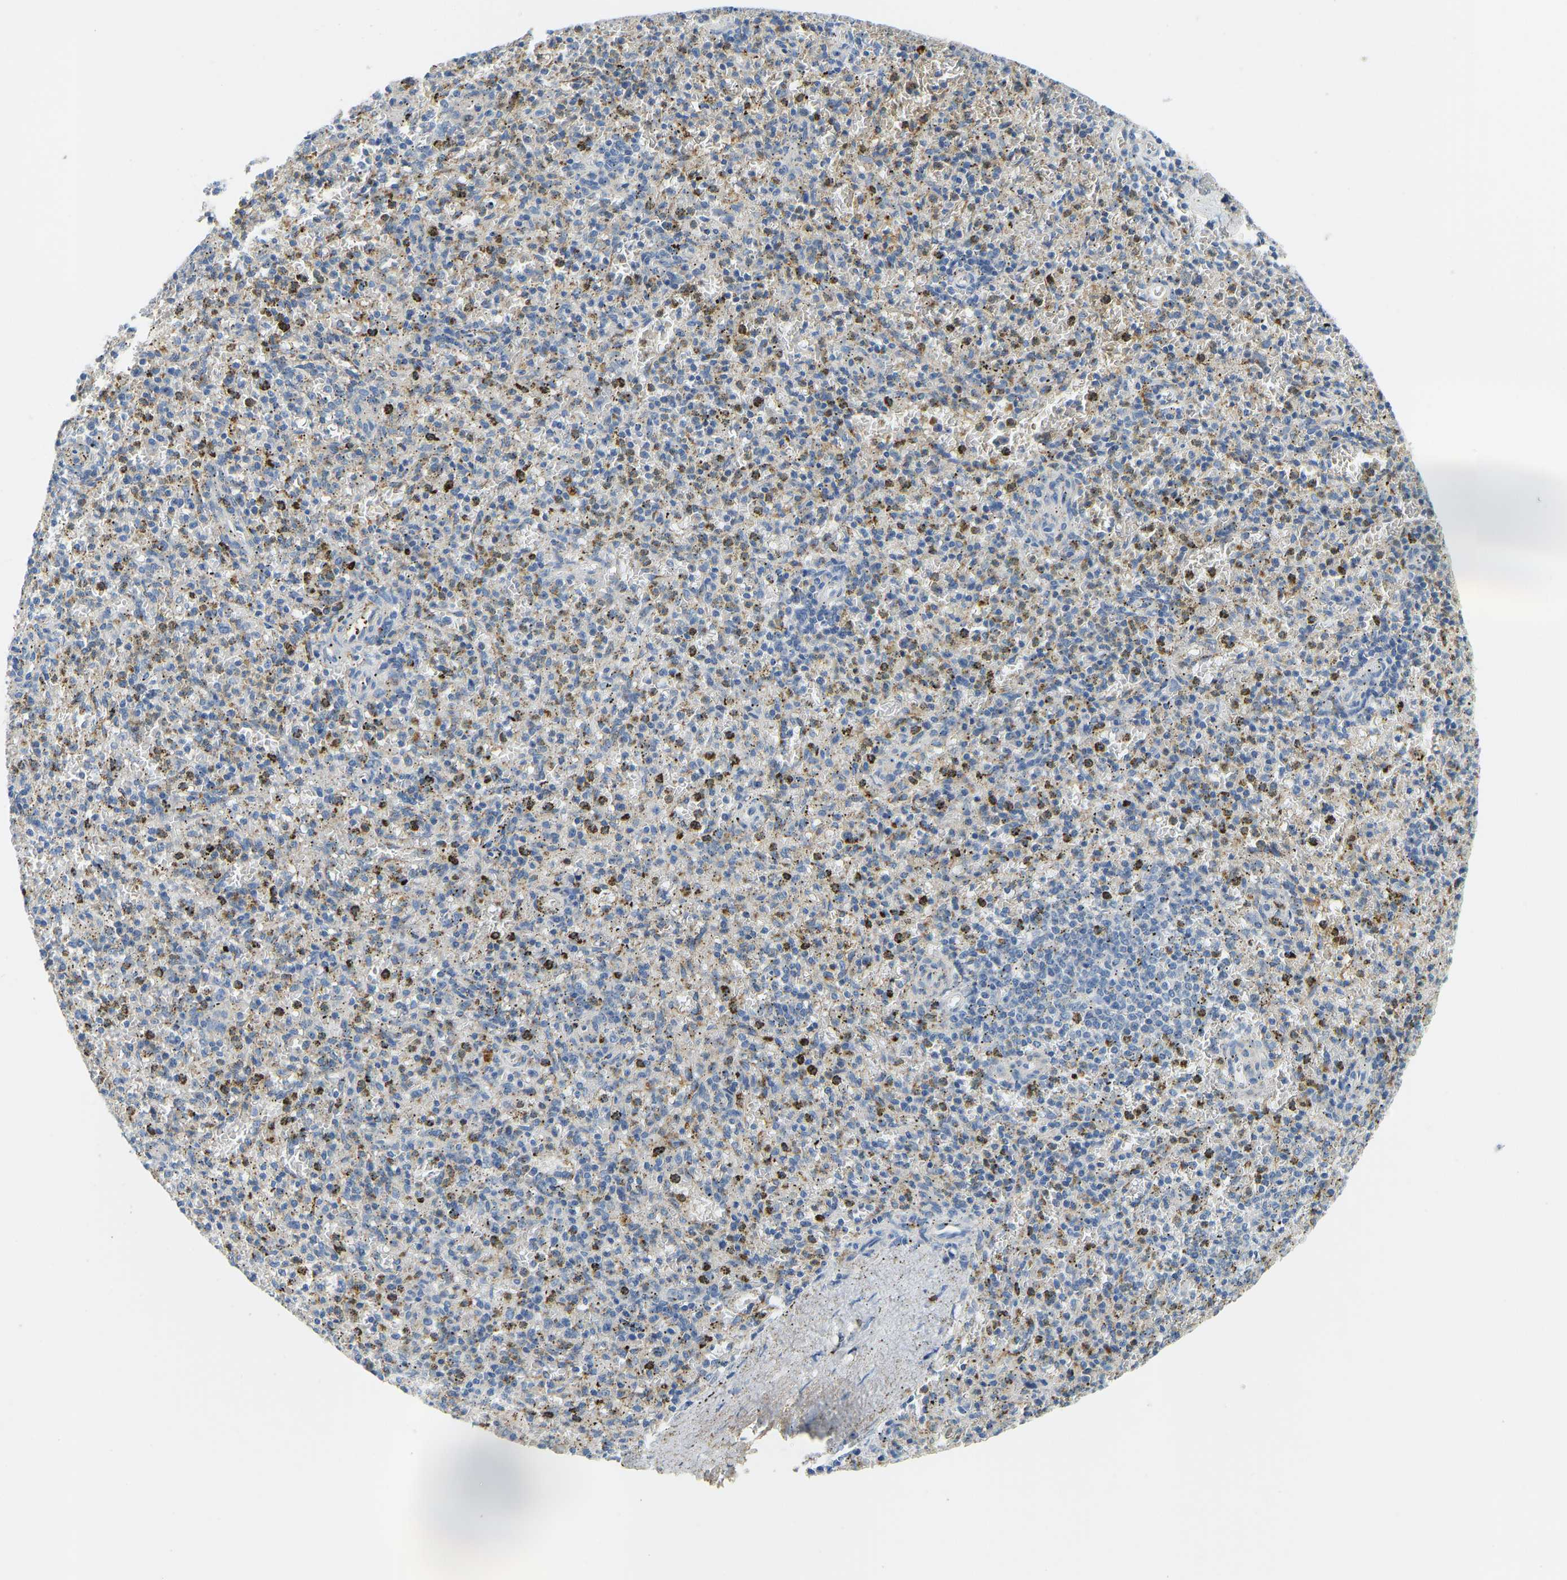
{"staining": {"intensity": "moderate", "quantity": "<25%", "location": "cytoplasmic/membranous"}, "tissue": "spleen", "cell_type": "Cells in red pulp", "image_type": "normal", "snomed": [{"axis": "morphology", "description": "Normal tissue, NOS"}, {"axis": "topography", "description": "Spleen"}], "caption": "Immunohistochemical staining of benign human spleen displays <25% levels of moderate cytoplasmic/membranous protein staining in approximately <25% of cells in red pulp.", "gene": "THBS4", "patient": {"sex": "male", "age": 72}}